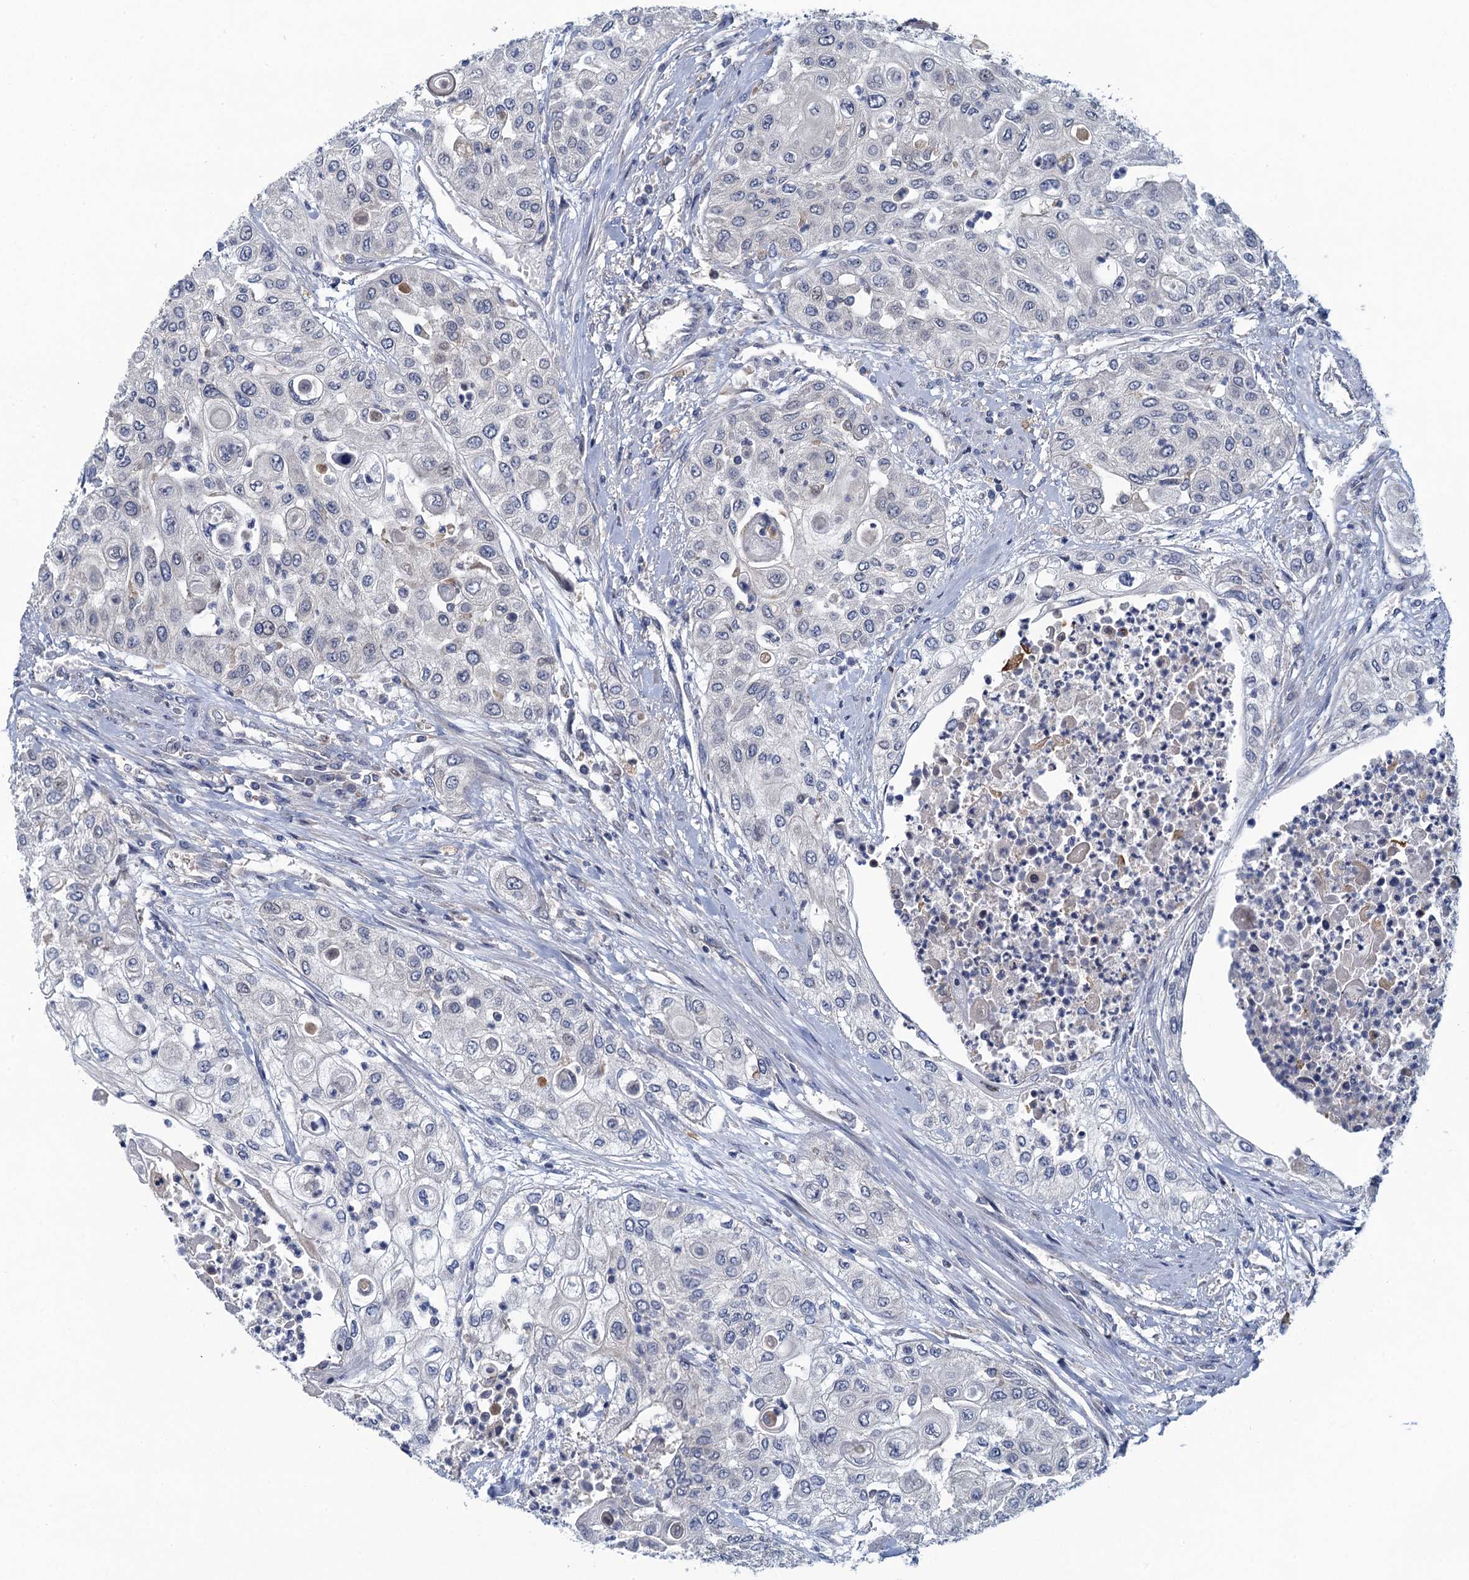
{"staining": {"intensity": "negative", "quantity": "none", "location": "none"}, "tissue": "urothelial cancer", "cell_type": "Tumor cells", "image_type": "cancer", "snomed": [{"axis": "morphology", "description": "Urothelial carcinoma, High grade"}, {"axis": "topography", "description": "Urinary bladder"}], "caption": "Tumor cells show no significant staining in urothelial cancer.", "gene": "NCKAP1L", "patient": {"sex": "female", "age": 79}}